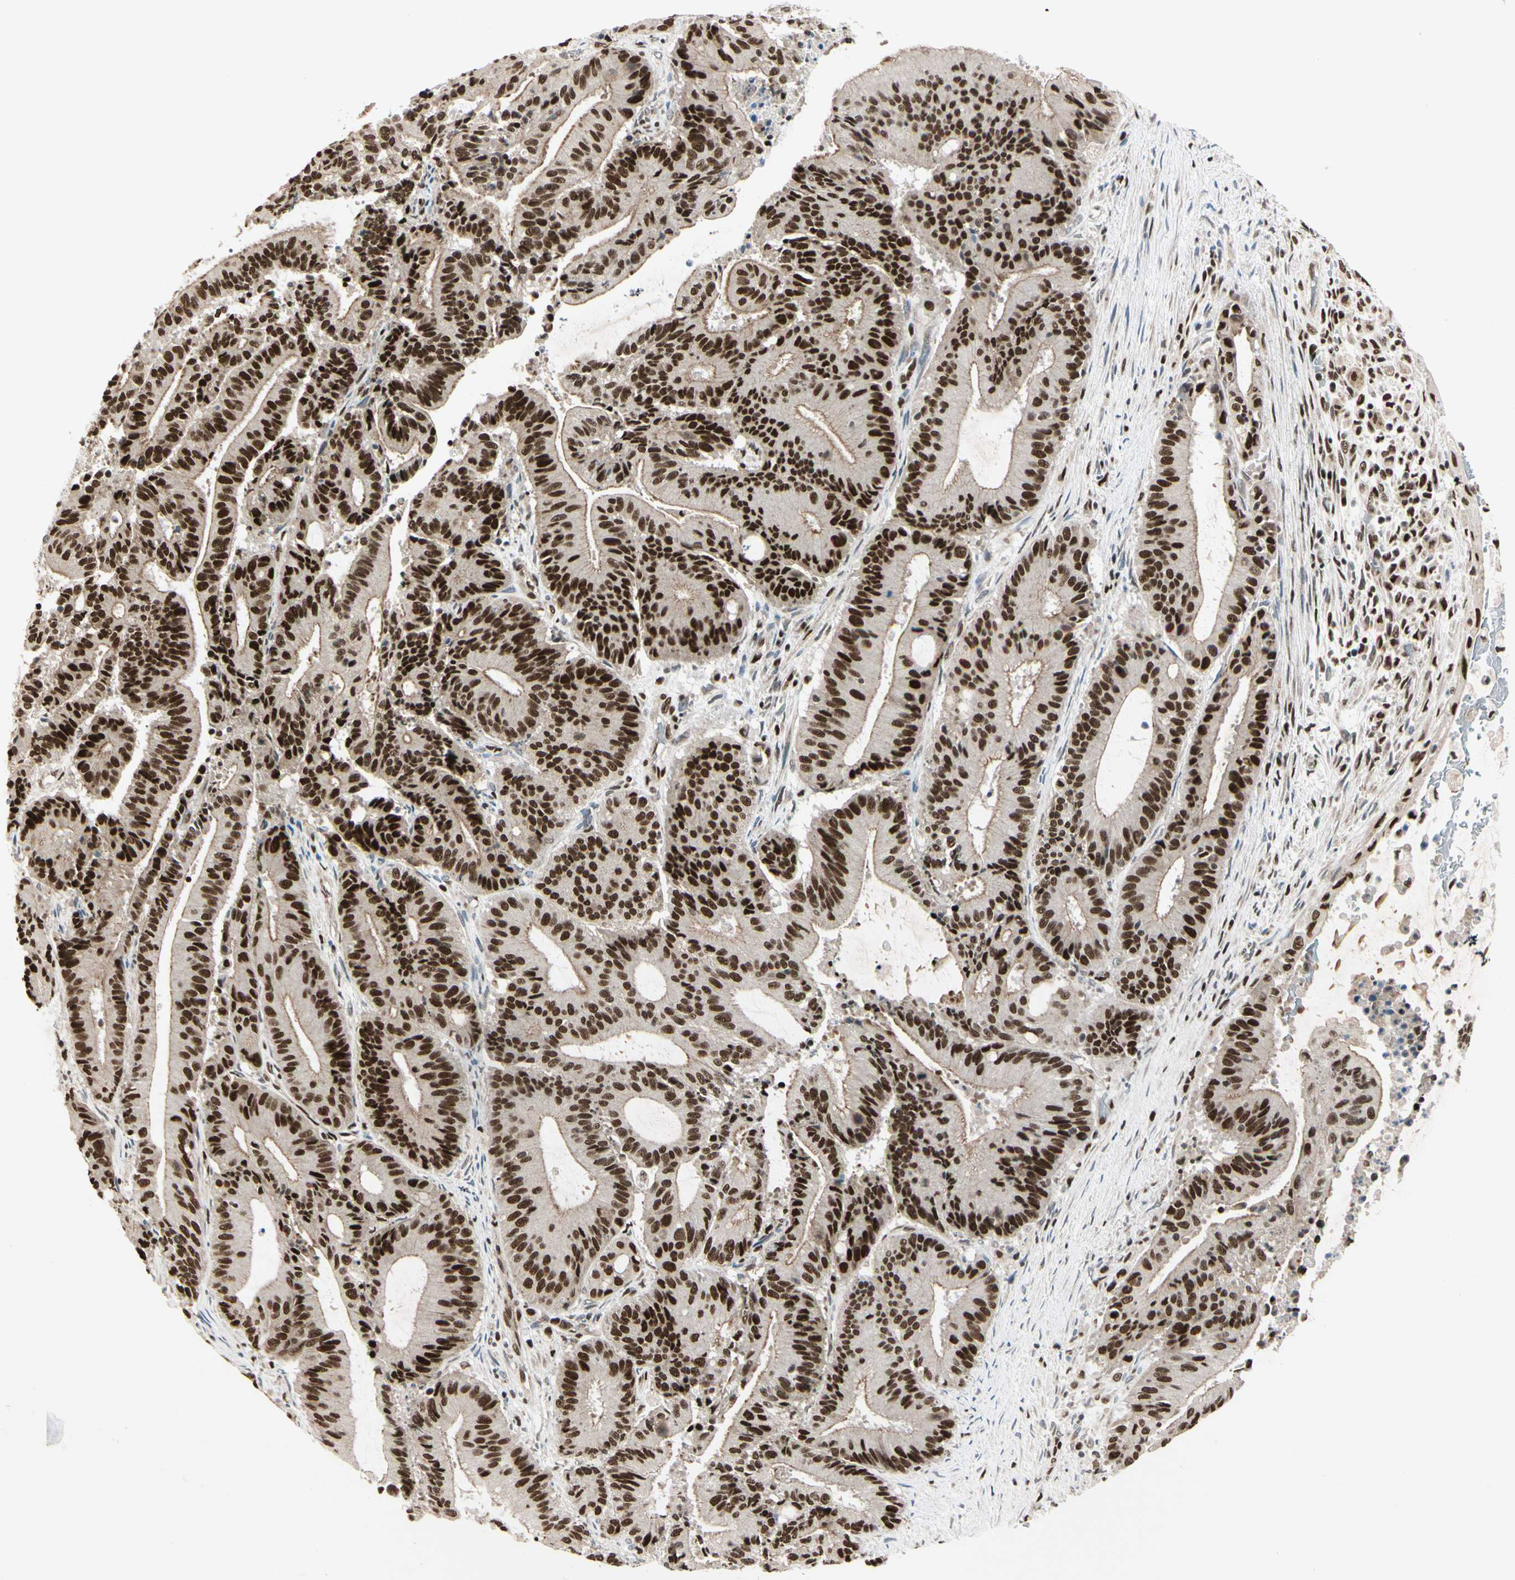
{"staining": {"intensity": "strong", "quantity": ">75%", "location": "nuclear"}, "tissue": "liver cancer", "cell_type": "Tumor cells", "image_type": "cancer", "snomed": [{"axis": "morphology", "description": "Cholangiocarcinoma"}, {"axis": "topography", "description": "Liver"}], "caption": "Immunohistochemical staining of liver cancer demonstrates high levels of strong nuclear positivity in approximately >75% of tumor cells. (brown staining indicates protein expression, while blue staining denotes nuclei).", "gene": "CHAMP1", "patient": {"sex": "female", "age": 73}}